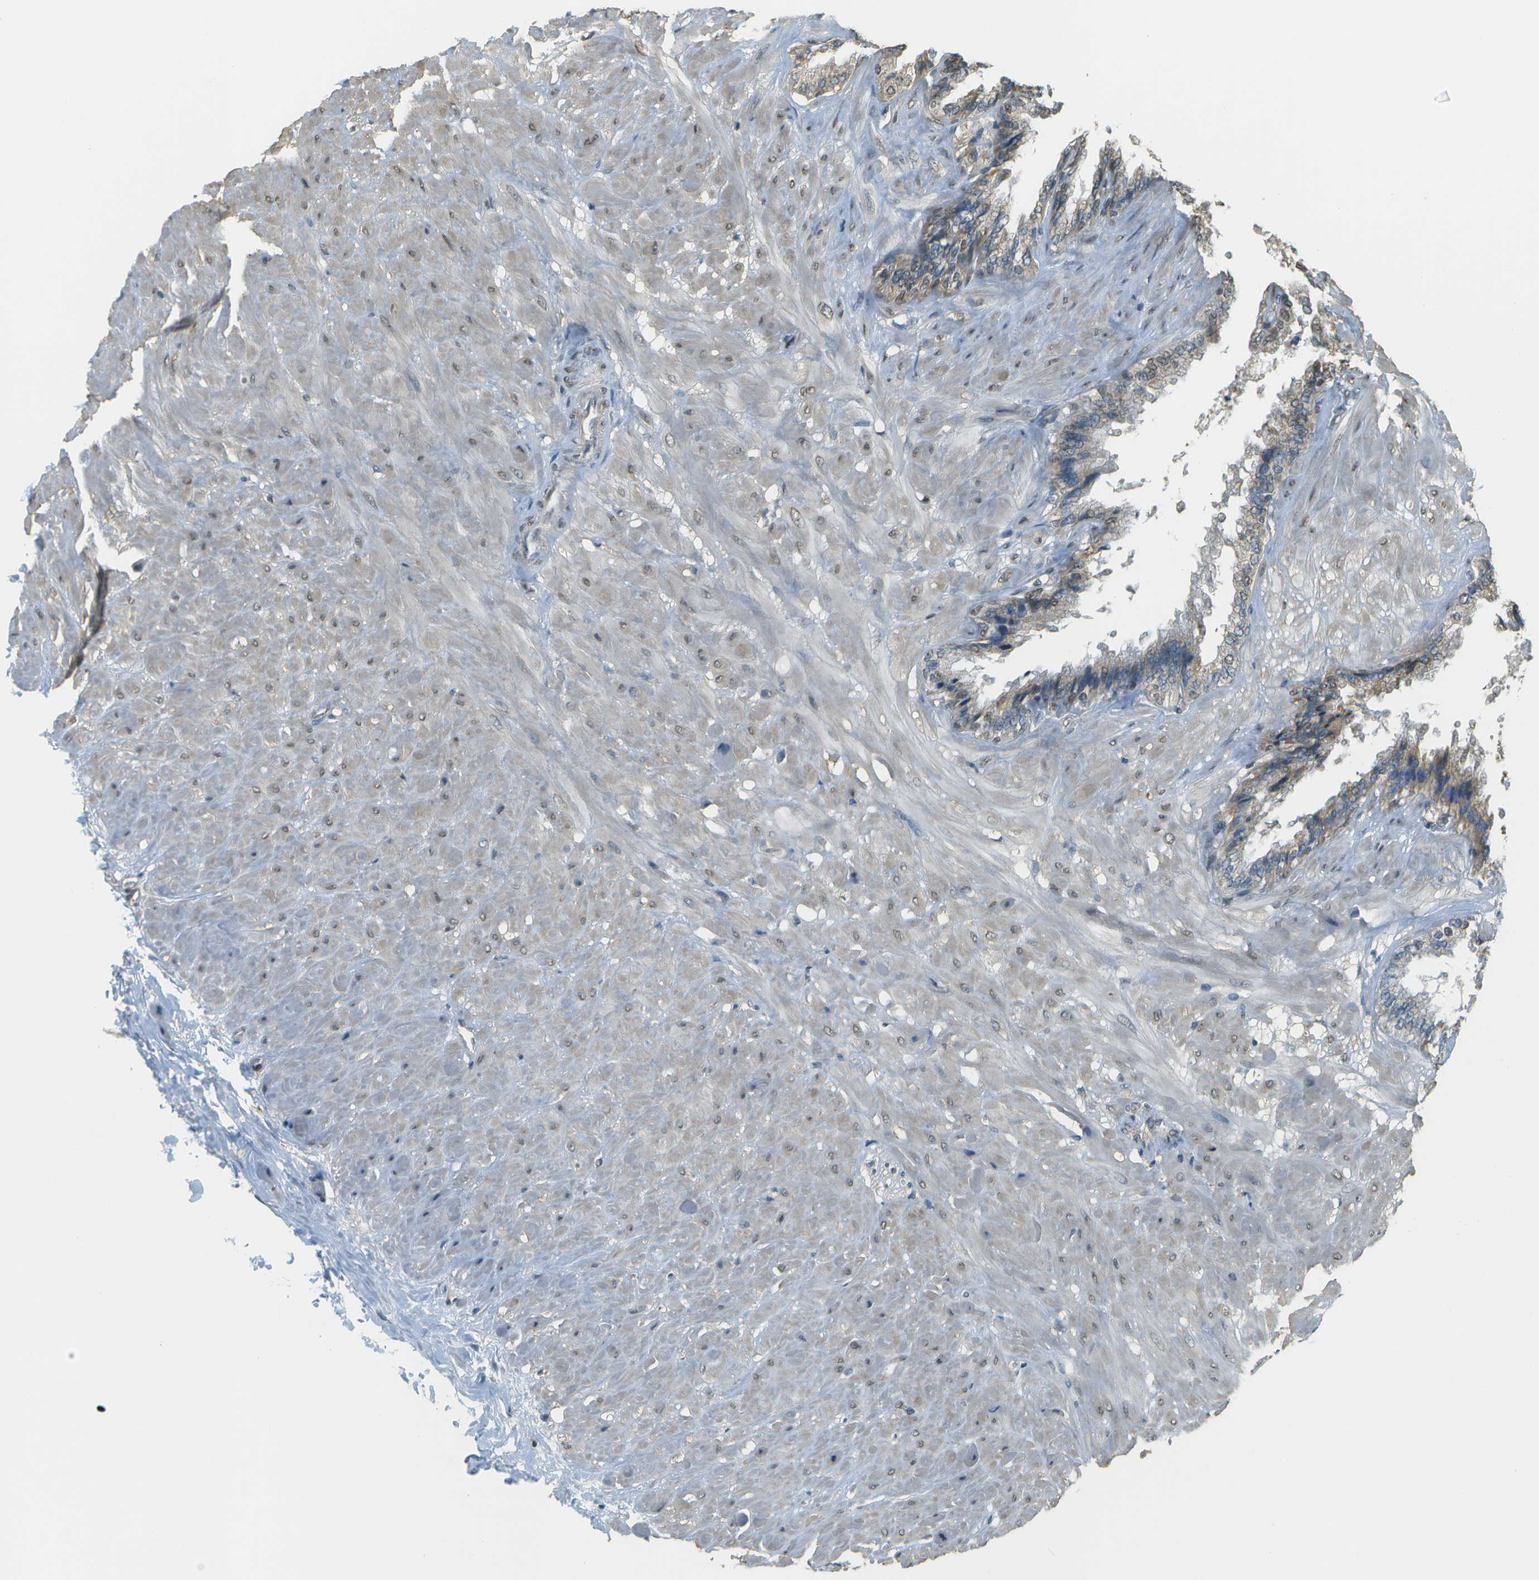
{"staining": {"intensity": "weak", "quantity": ">75%", "location": "cytoplasmic/membranous,nuclear"}, "tissue": "seminal vesicle", "cell_type": "Glandular cells", "image_type": "normal", "snomed": [{"axis": "morphology", "description": "Normal tissue, NOS"}, {"axis": "topography", "description": "Seminal veicle"}], "caption": "The histopathology image exhibits a brown stain indicating the presence of a protein in the cytoplasmic/membranous,nuclear of glandular cells in seminal vesicle. The staining was performed using DAB to visualize the protein expression in brown, while the nuclei were stained in blue with hematoxylin (Magnification: 20x).", "gene": "ABL2", "patient": {"sex": "male", "age": 46}}